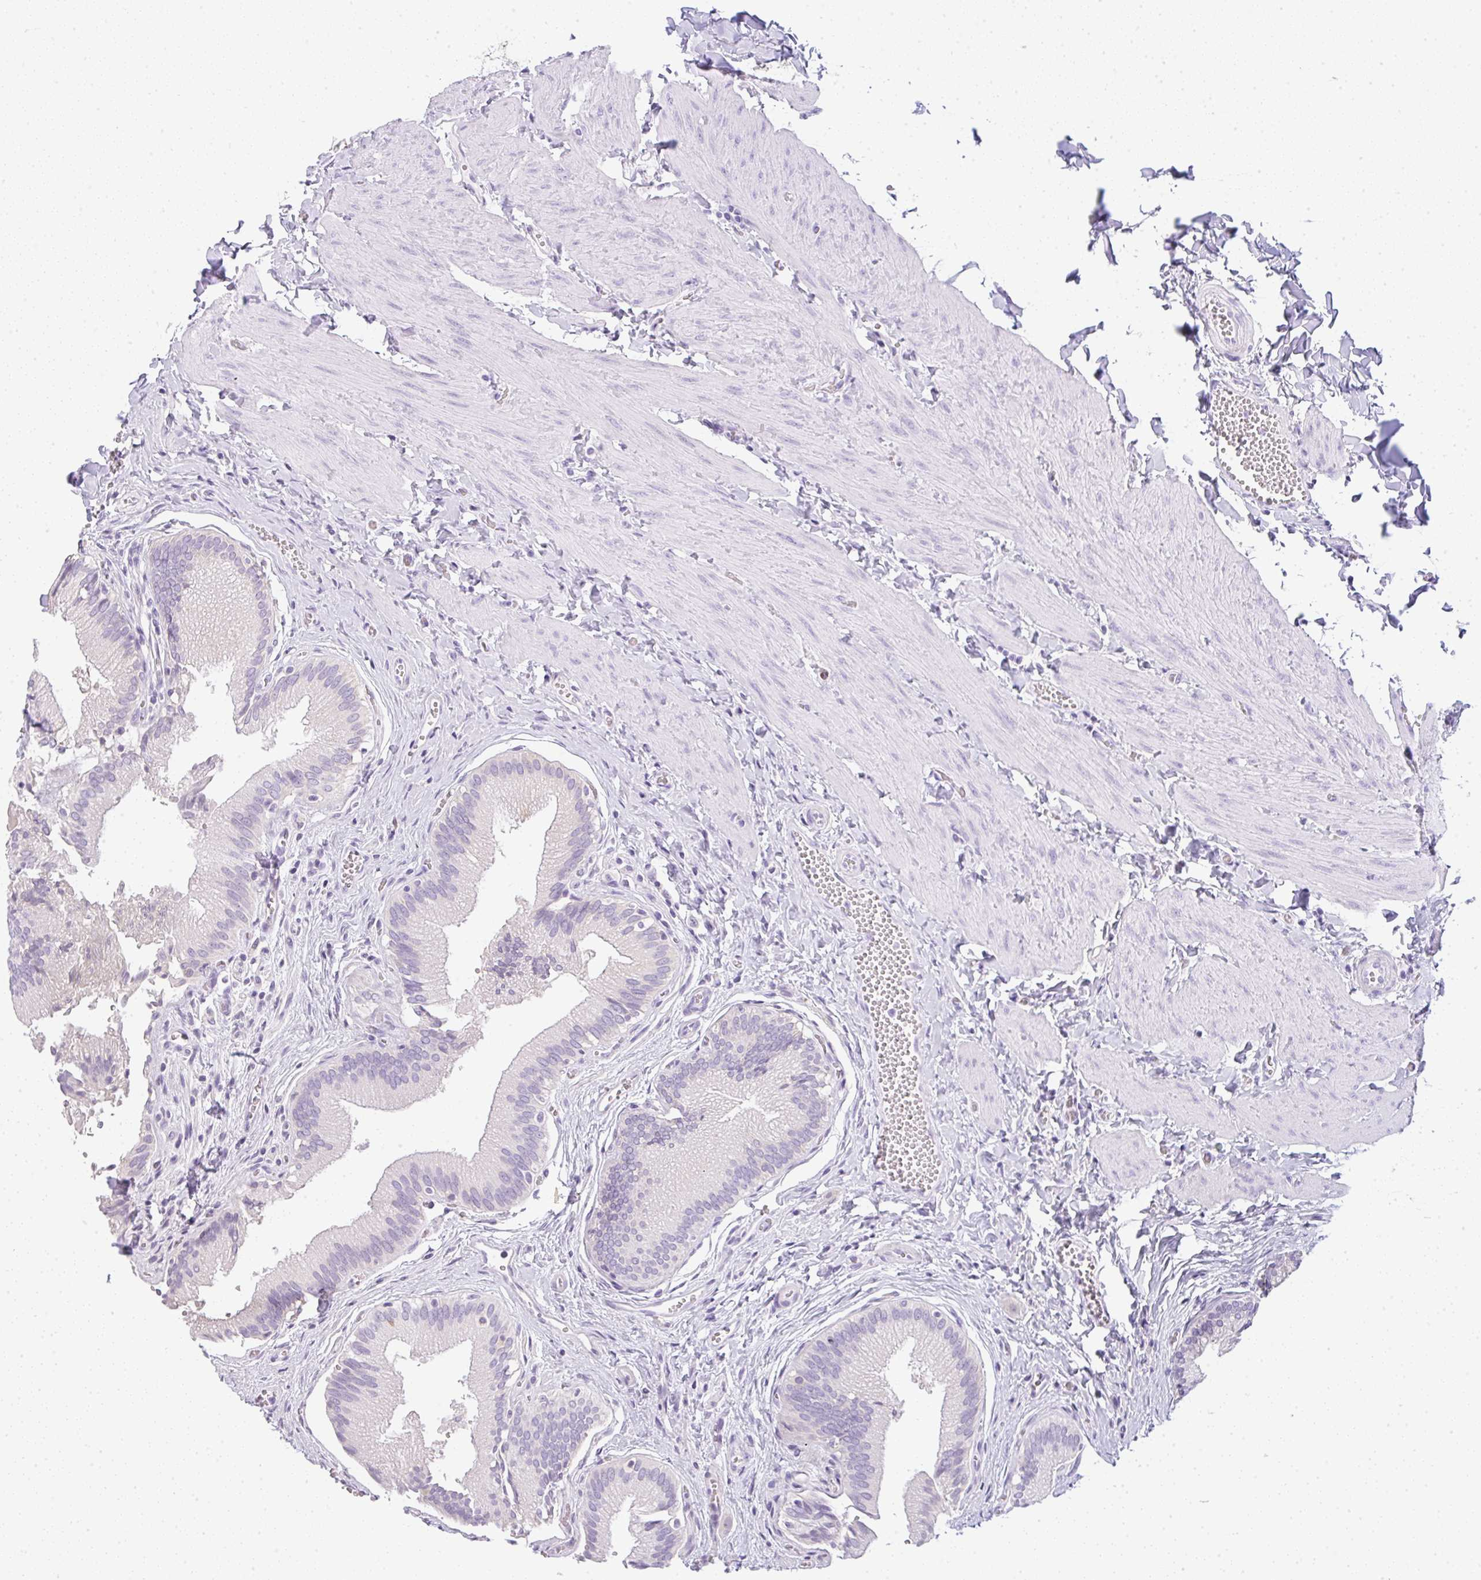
{"staining": {"intensity": "weak", "quantity": "<25%", "location": "cytoplasmic/membranous"}, "tissue": "gallbladder", "cell_type": "Glandular cells", "image_type": "normal", "snomed": [{"axis": "morphology", "description": "Normal tissue, NOS"}, {"axis": "topography", "description": "Gallbladder"}], "caption": "This is an immunohistochemistry (IHC) histopathology image of normal gallbladder. There is no staining in glandular cells.", "gene": "LPAR4", "patient": {"sex": "male", "age": 17}}